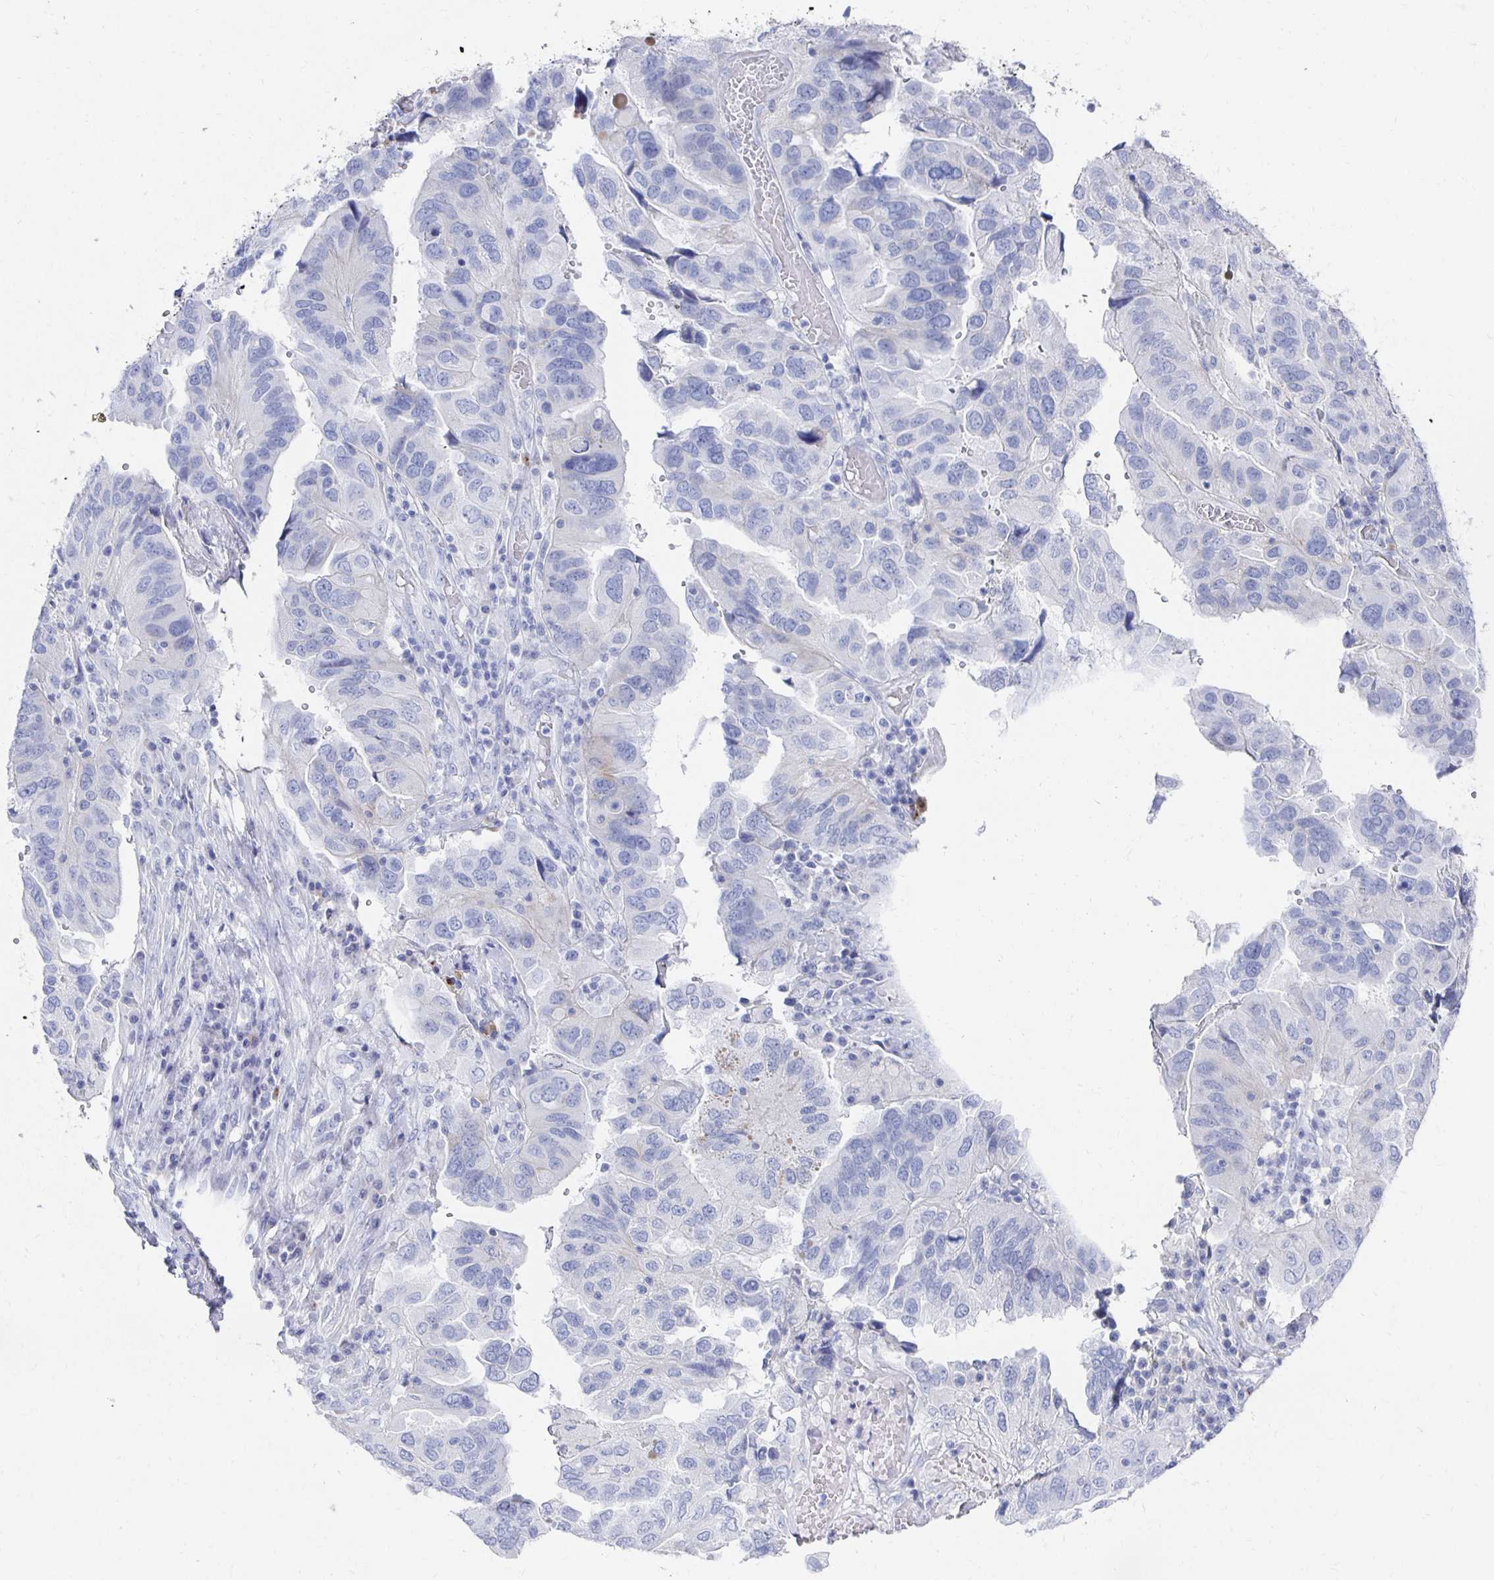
{"staining": {"intensity": "negative", "quantity": "none", "location": "none"}, "tissue": "ovarian cancer", "cell_type": "Tumor cells", "image_type": "cancer", "snomed": [{"axis": "morphology", "description": "Cystadenocarcinoma, serous, NOS"}, {"axis": "topography", "description": "Ovary"}], "caption": "The immunohistochemistry photomicrograph has no significant expression in tumor cells of ovarian serous cystadenocarcinoma tissue.", "gene": "PRDM7", "patient": {"sex": "female", "age": 79}}